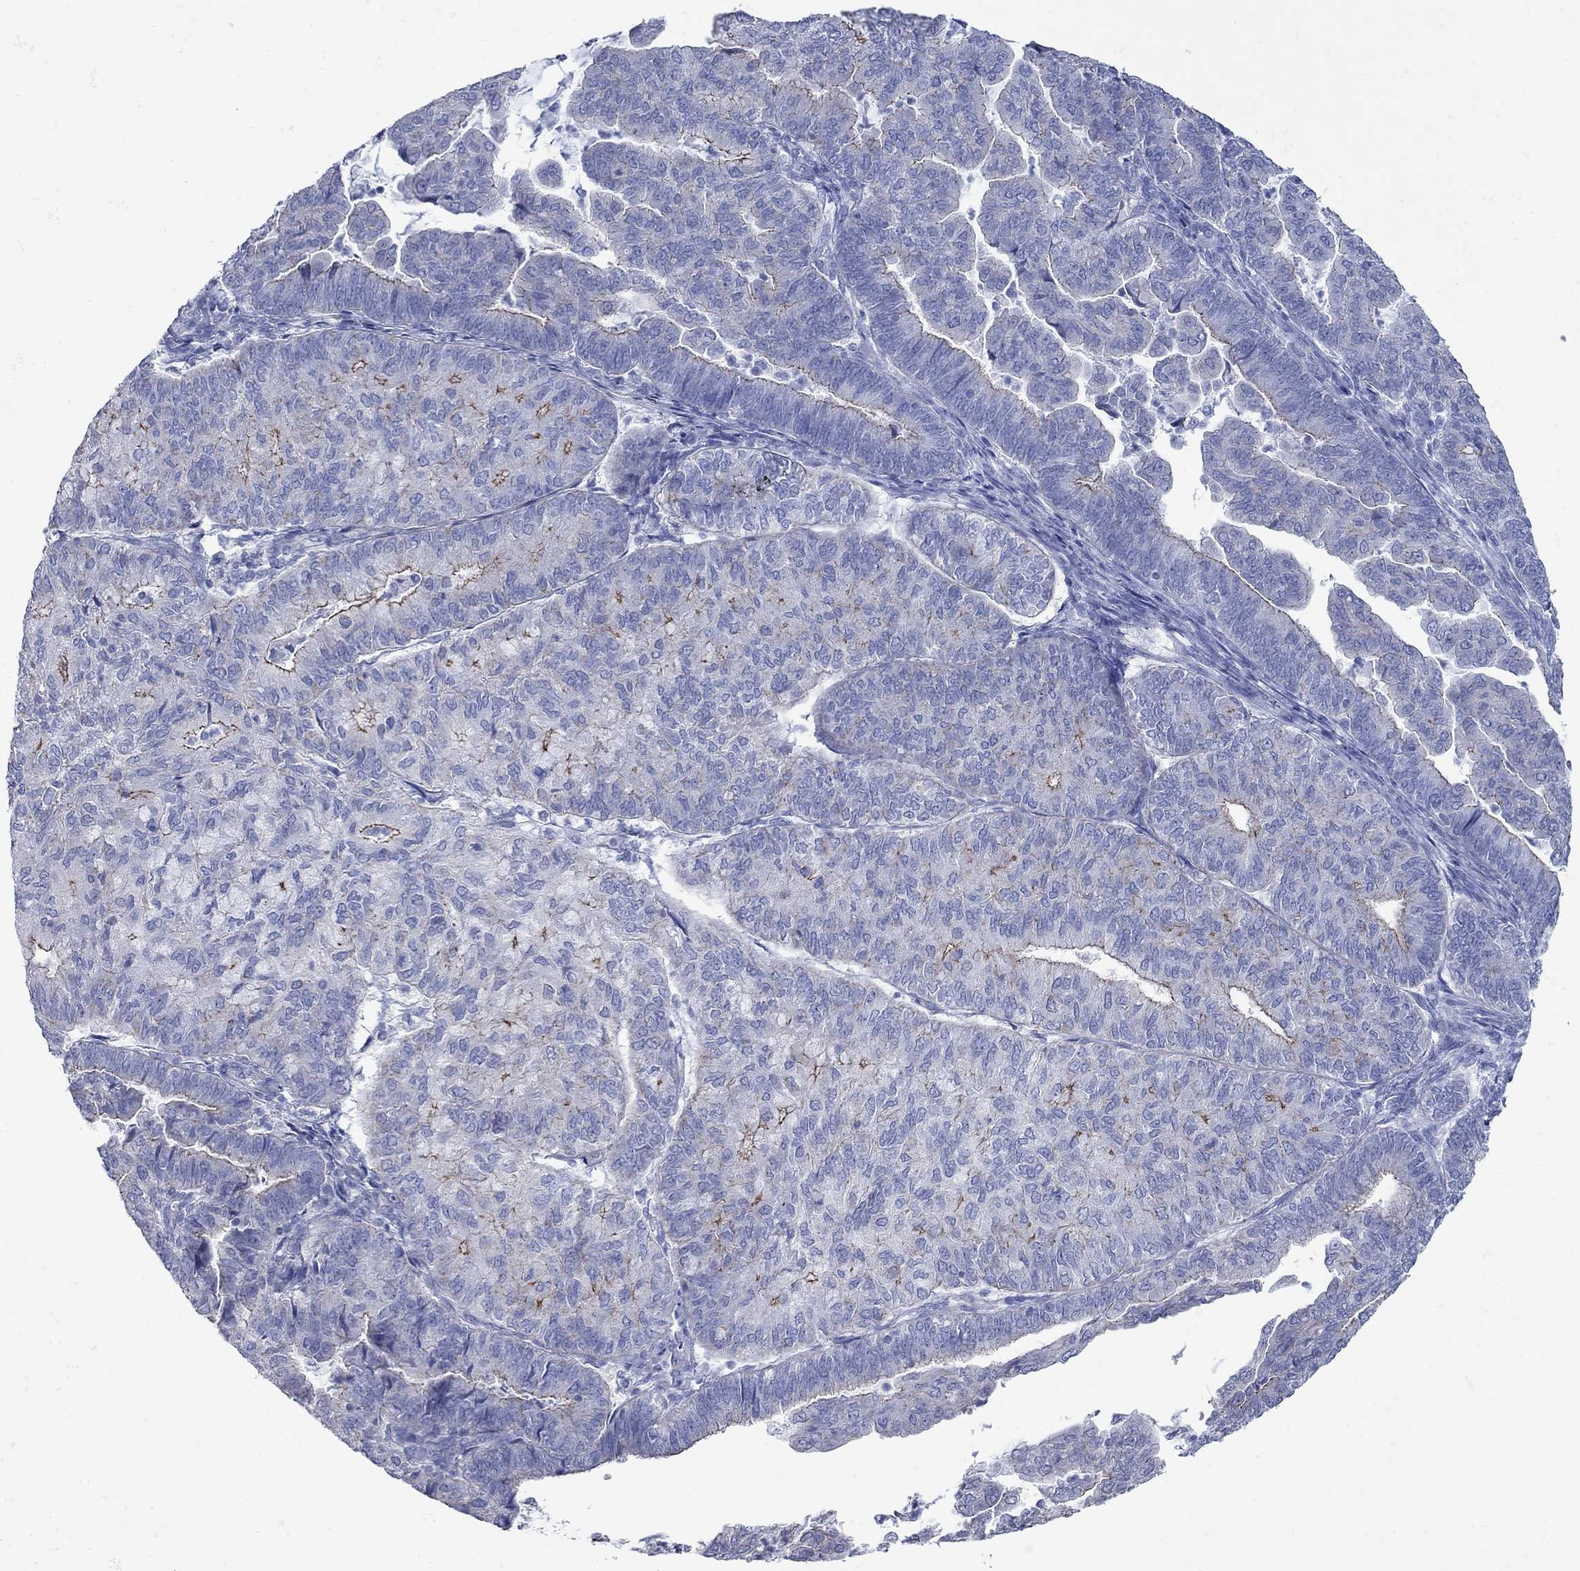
{"staining": {"intensity": "moderate", "quantity": "25%-75%", "location": "cytoplasmic/membranous"}, "tissue": "endometrial cancer", "cell_type": "Tumor cells", "image_type": "cancer", "snomed": [{"axis": "morphology", "description": "Adenocarcinoma, NOS"}, {"axis": "topography", "description": "Endometrium"}], "caption": "Brown immunohistochemical staining in adenocarcinoma (endometrial) shows moderate cytoplasmic/membranous staining in about 25%-75% of tumor cells.", "gene": "PDZD3", "patient": {"sex": "female", "age": 82}}